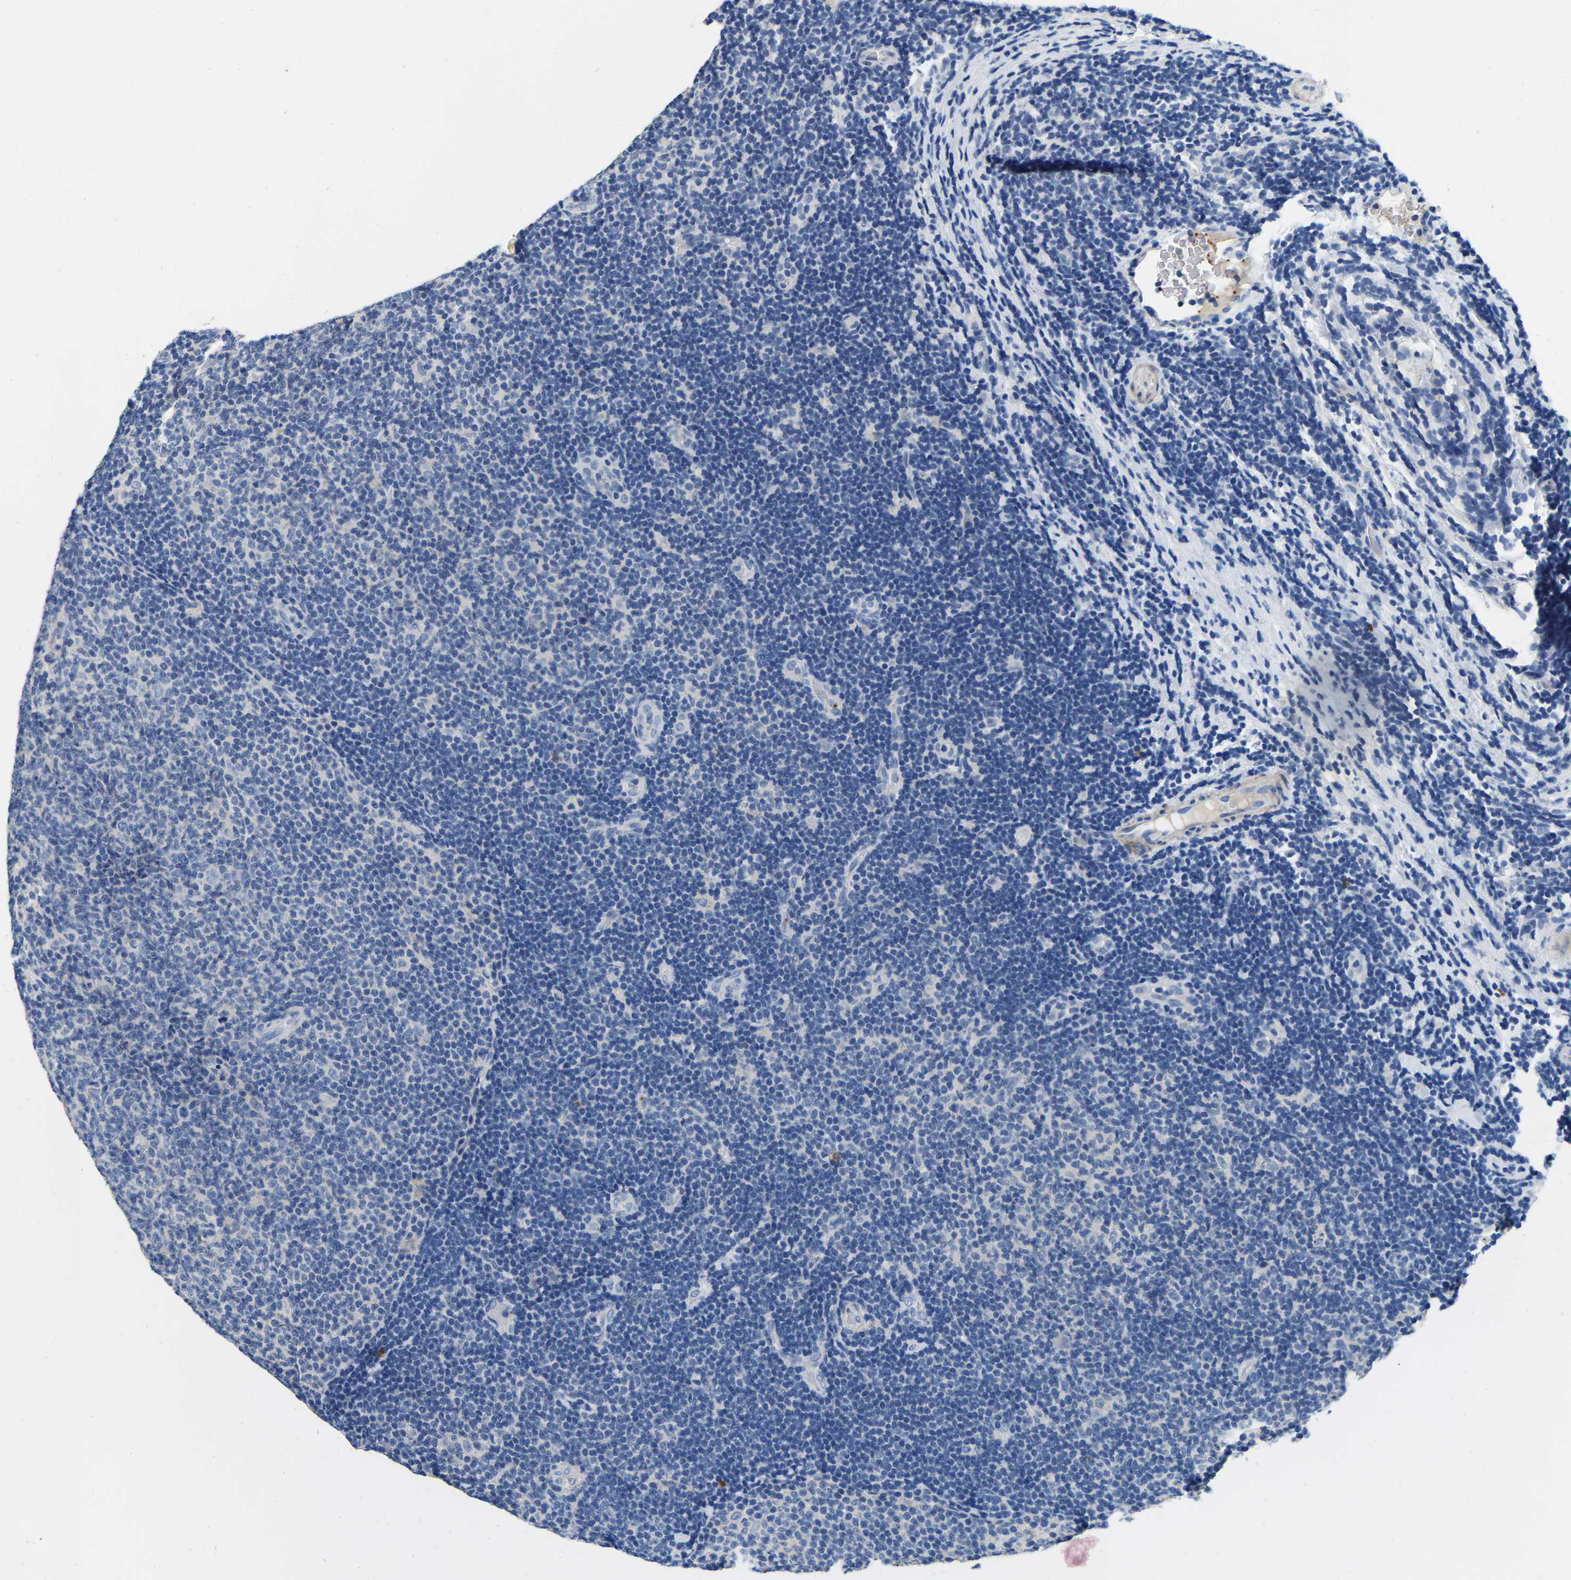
{"staining": {"intensity": "negative", "quantity": "none", "location": "none"}, "tissue": "lymphoma", "cell_type": "Tumor cells", "image_type": "cancer", "snomed": [{"axis": "morphology", "description": "Malignant lymphoma, non-Hodgkin's type, Low grade"}, {"axis": "topography", "description": "Lymph node"}], "caption": "There is no significant positivity in tumor cells of malignant lymphoma, non-Hodgkin's type (low-grade).", "gene": "RAB27B", "patient": {"sex": "male", "age": 83}}